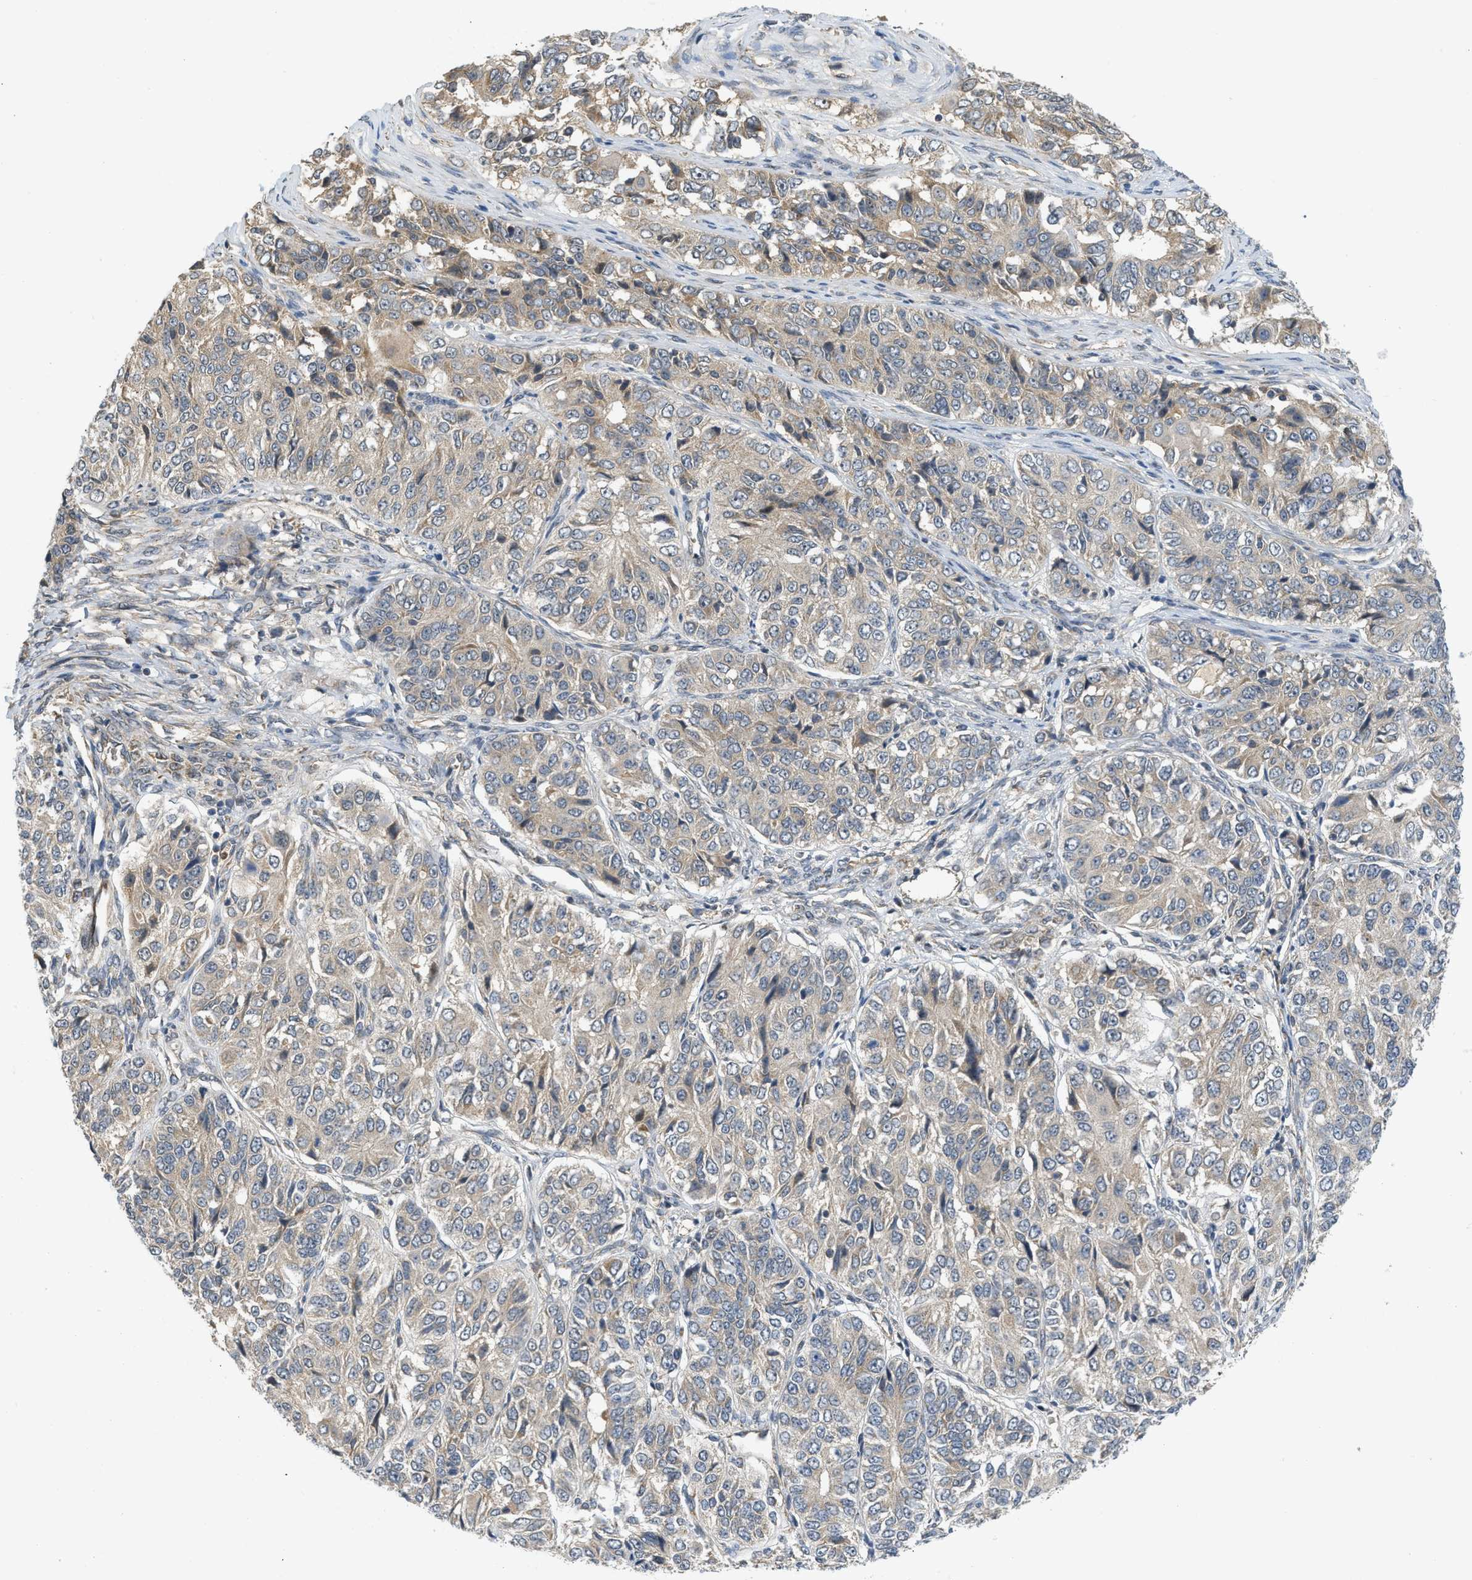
{"staining": {"intensity": "weak", "quantity": "<25%", "location": "cytoplasmic/membranous"}, "tissue": "ovarian cancer", "cell_type": "Tumor cells", "image_type": "cancer", "snomed": [{"axis": "morphology", "description": "Carcinoma, endometroid"}, {"axis": "topography", "description": "Ovary"}], "caption": "Ovarian endometroid carcinoma was stained to show a protein in brown. There is no significant positivity in tumor cells.", "gene": "ADCY8", "patient": {"sex": "female", "age": 51}}